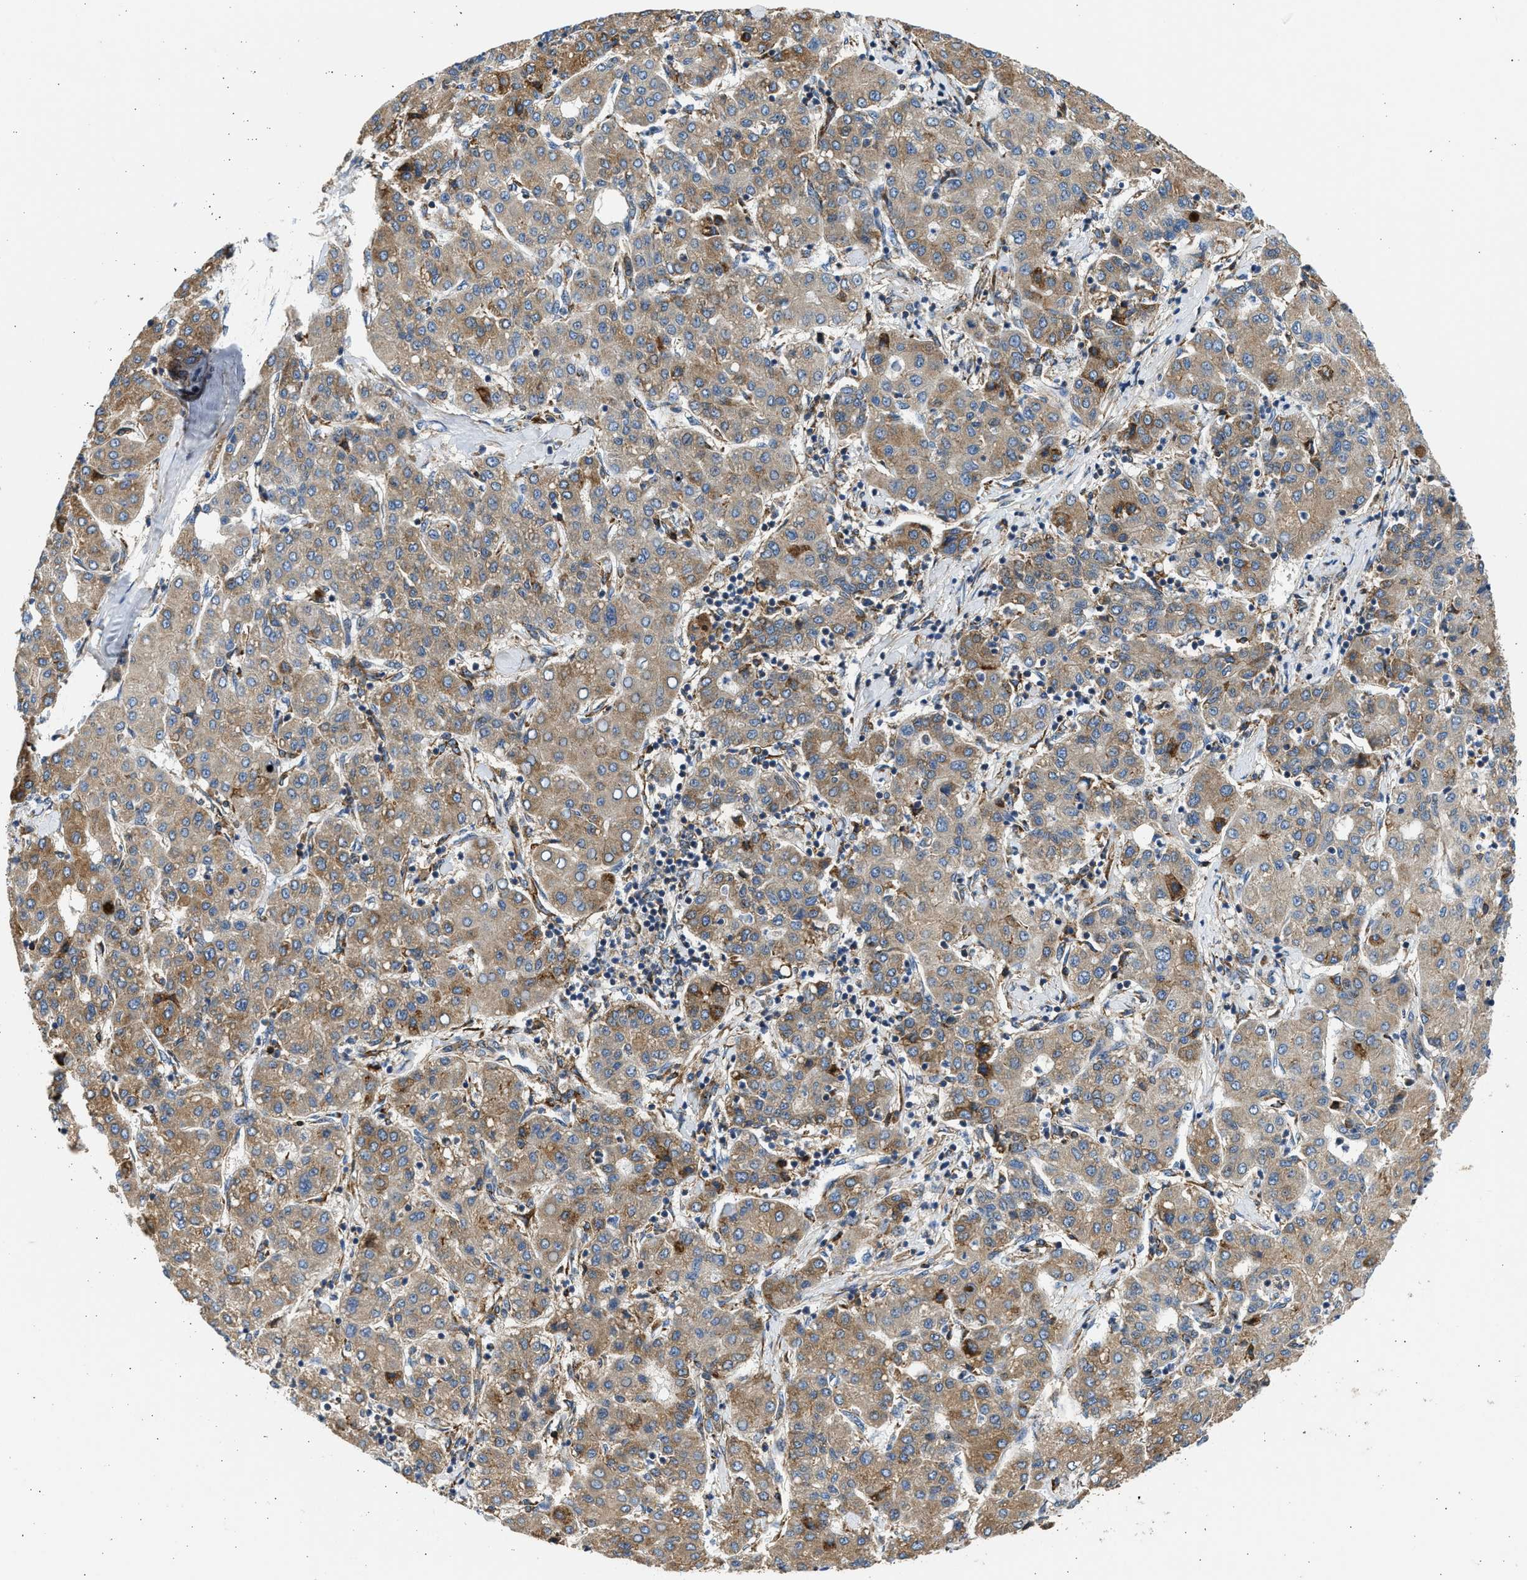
{"staining": {"intensity": "moderate", "quantity": ">75%", "location": "cytoplasmic/membranous"}, "tissue": "liver cancer", "cell_type": "Tumor cells", "image_type": "cancer", "snomed": [{"axis": "morphology", "description": "Carcinoma, Hepatocellular, NOS"}, {"axis": "topography", "description": "Liver"}], "caption": "Immunohistochemistry (IHC) (DAB (3,3'-diaminobenzidine)) staining of hepatocellular carcinoma (liver) displays moderate cytoplasmic/membranous protein staining in approximately >75% of tumor cells.", "gene": "PLD2", "patient": {"sex": "male", "age": 65}}